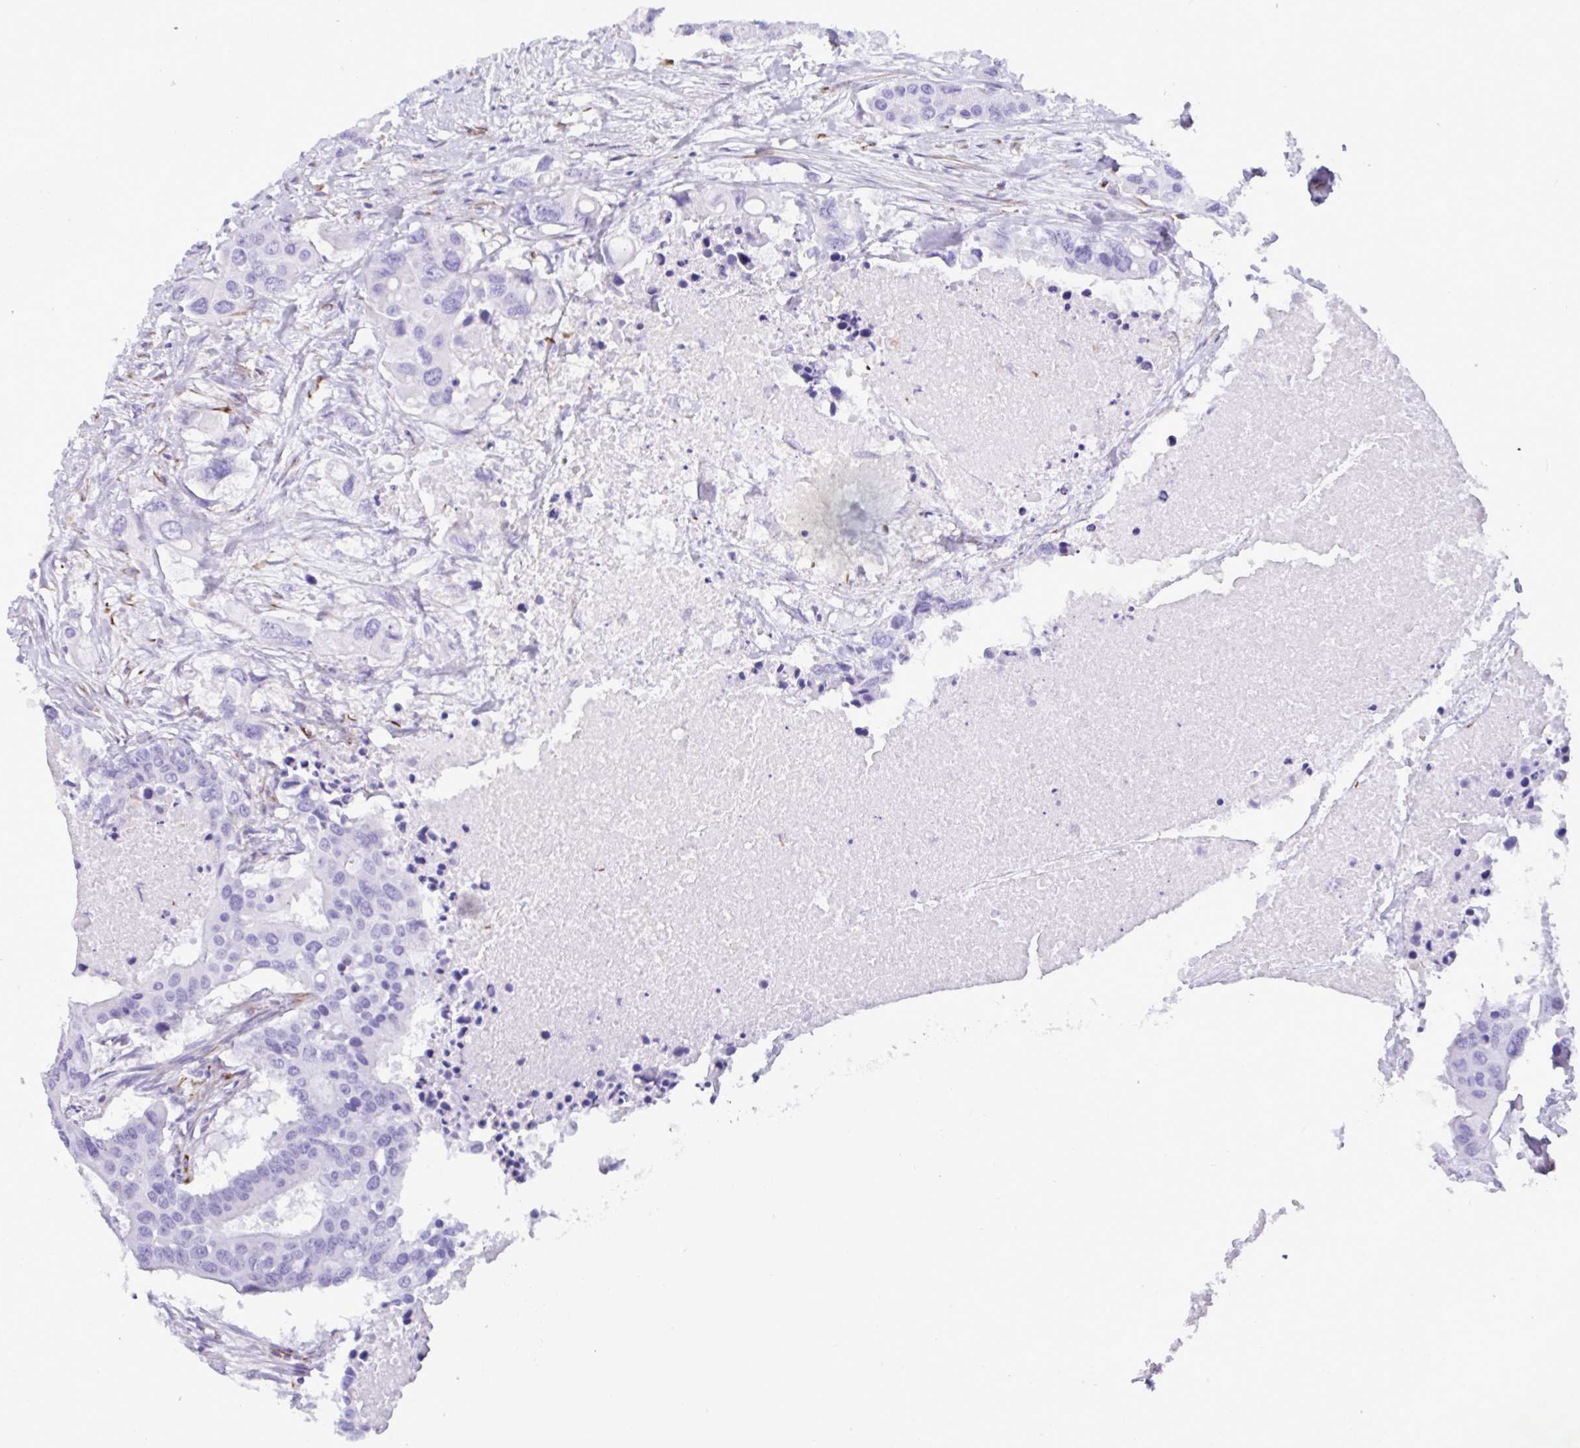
{"staining": {"intensity": "negative", "quantity": "none", "location": "none"}, "tissue": "colorectal cancer", "cell_type": "Tumor cells", "image_type": "cancer", "snomed": [{"axis": "morphology", "description": "Adenocarcinoma, NOS"}, {"axis": "topography", "description": "Colon"}], "caption": "Image shows no significant protein positivity in tumor cells of colorectal cancer.", "gene": "SMAD5", "patient": {"sex": "male", "age": 77}}